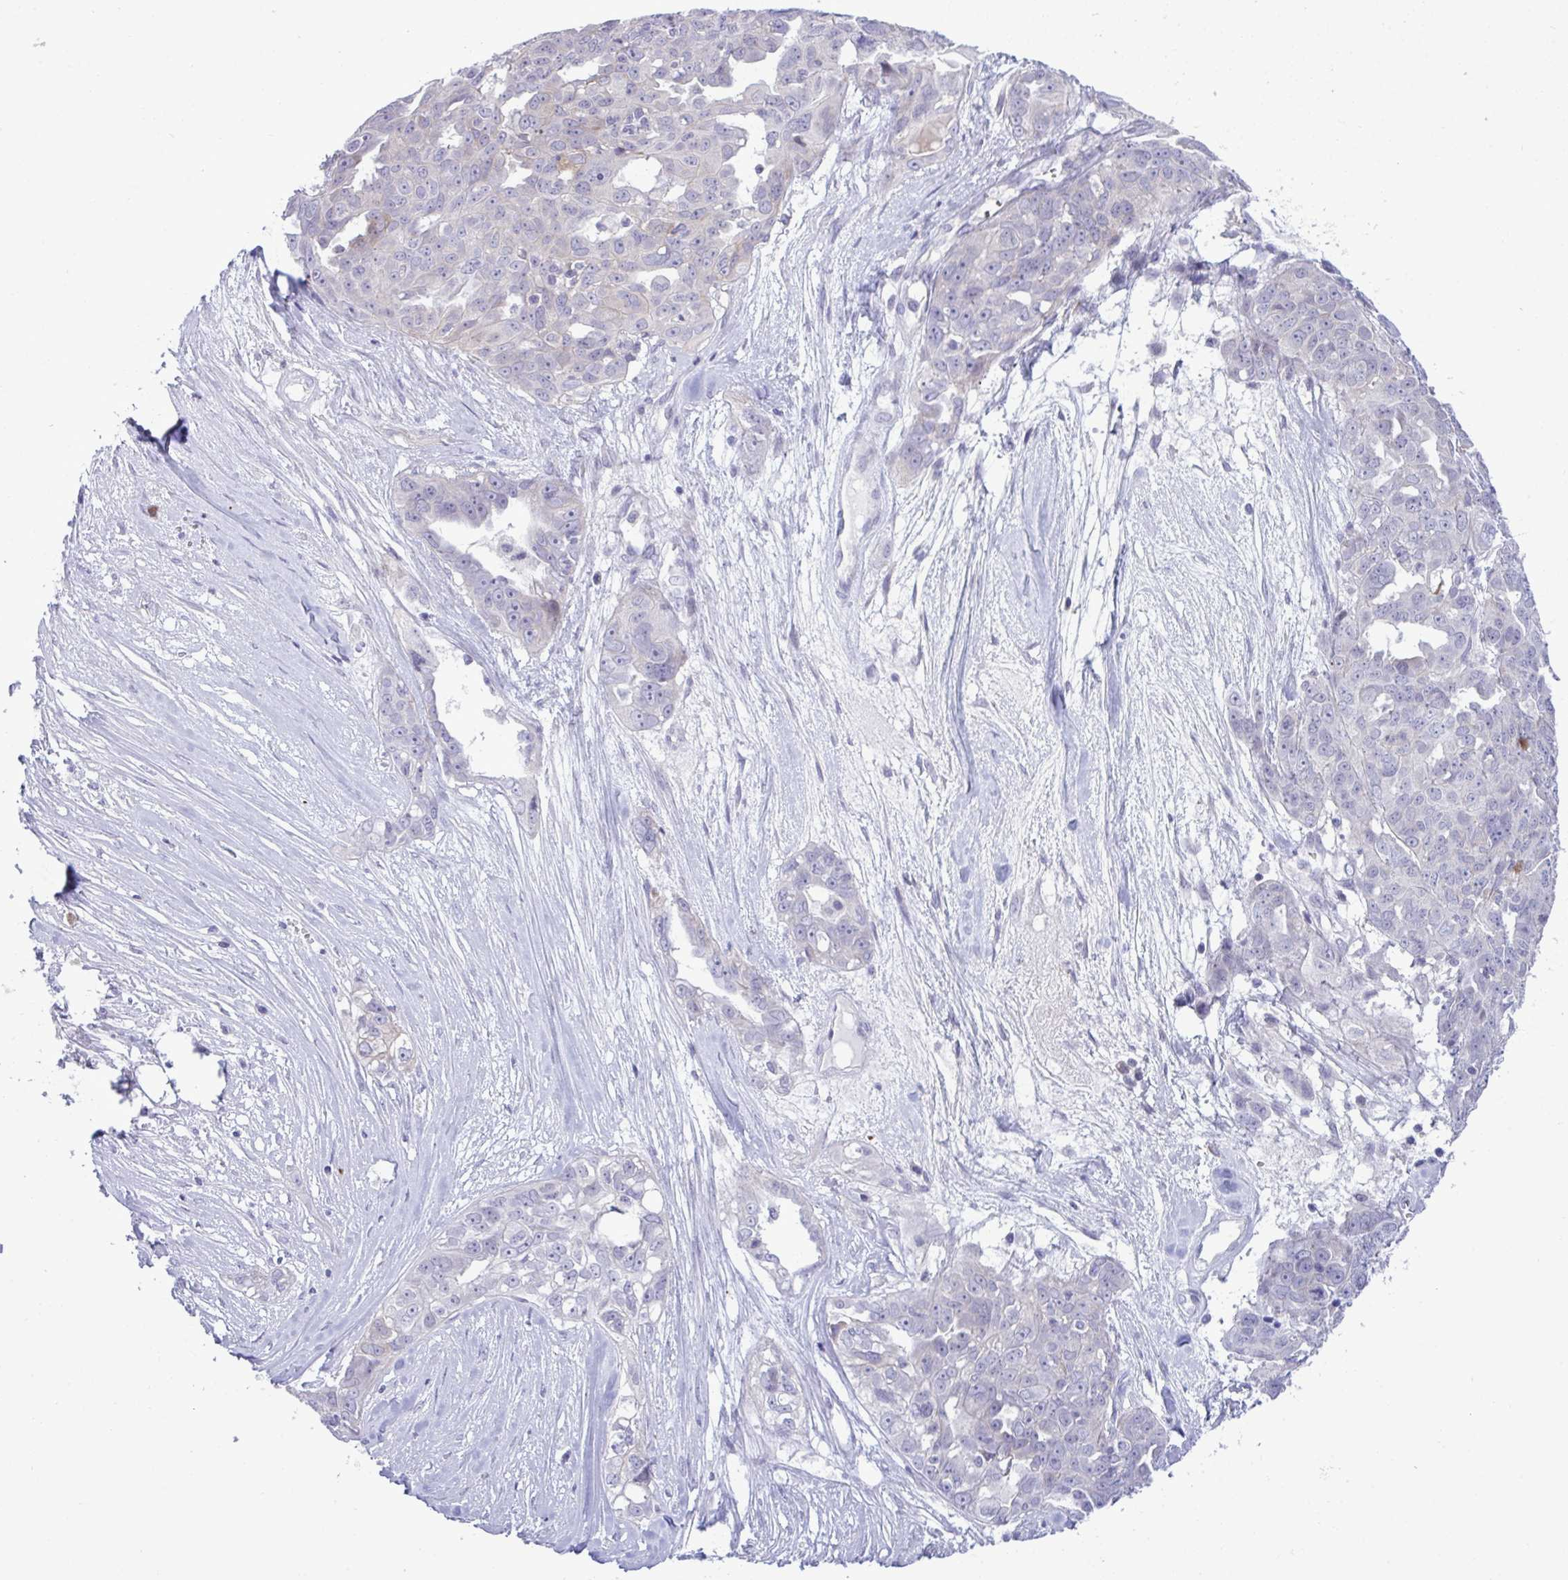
{"staining": {"intensity": "moderate", "quantity": "<25%", "location": "cytoplasmic/membranous"}, "tissue": "ovarian cancer", "cell_type": "Tumor cells", "image_type": "cancer", "snomed": [{"axis": "morphology", "description": "Carcinoma, endometroid"}, {"axis": "topography", "description": "Ovary"}], "caption": "Ovarian cancer (endometroid carcinoma) was stained to show a protein in brown. There is low levels of moderate cytoplasmic/membranous positivity in approximately <25% of tumor cells. The staining was performed using DAB (3,3'-diaminobenzidine) to visualize the protein expression in brown, while the nuclei were stained in blue with hematoxylin (Magnification: 20x).", "gene": "SPAG1", "patient": {"sex": "female", "age": 70}}